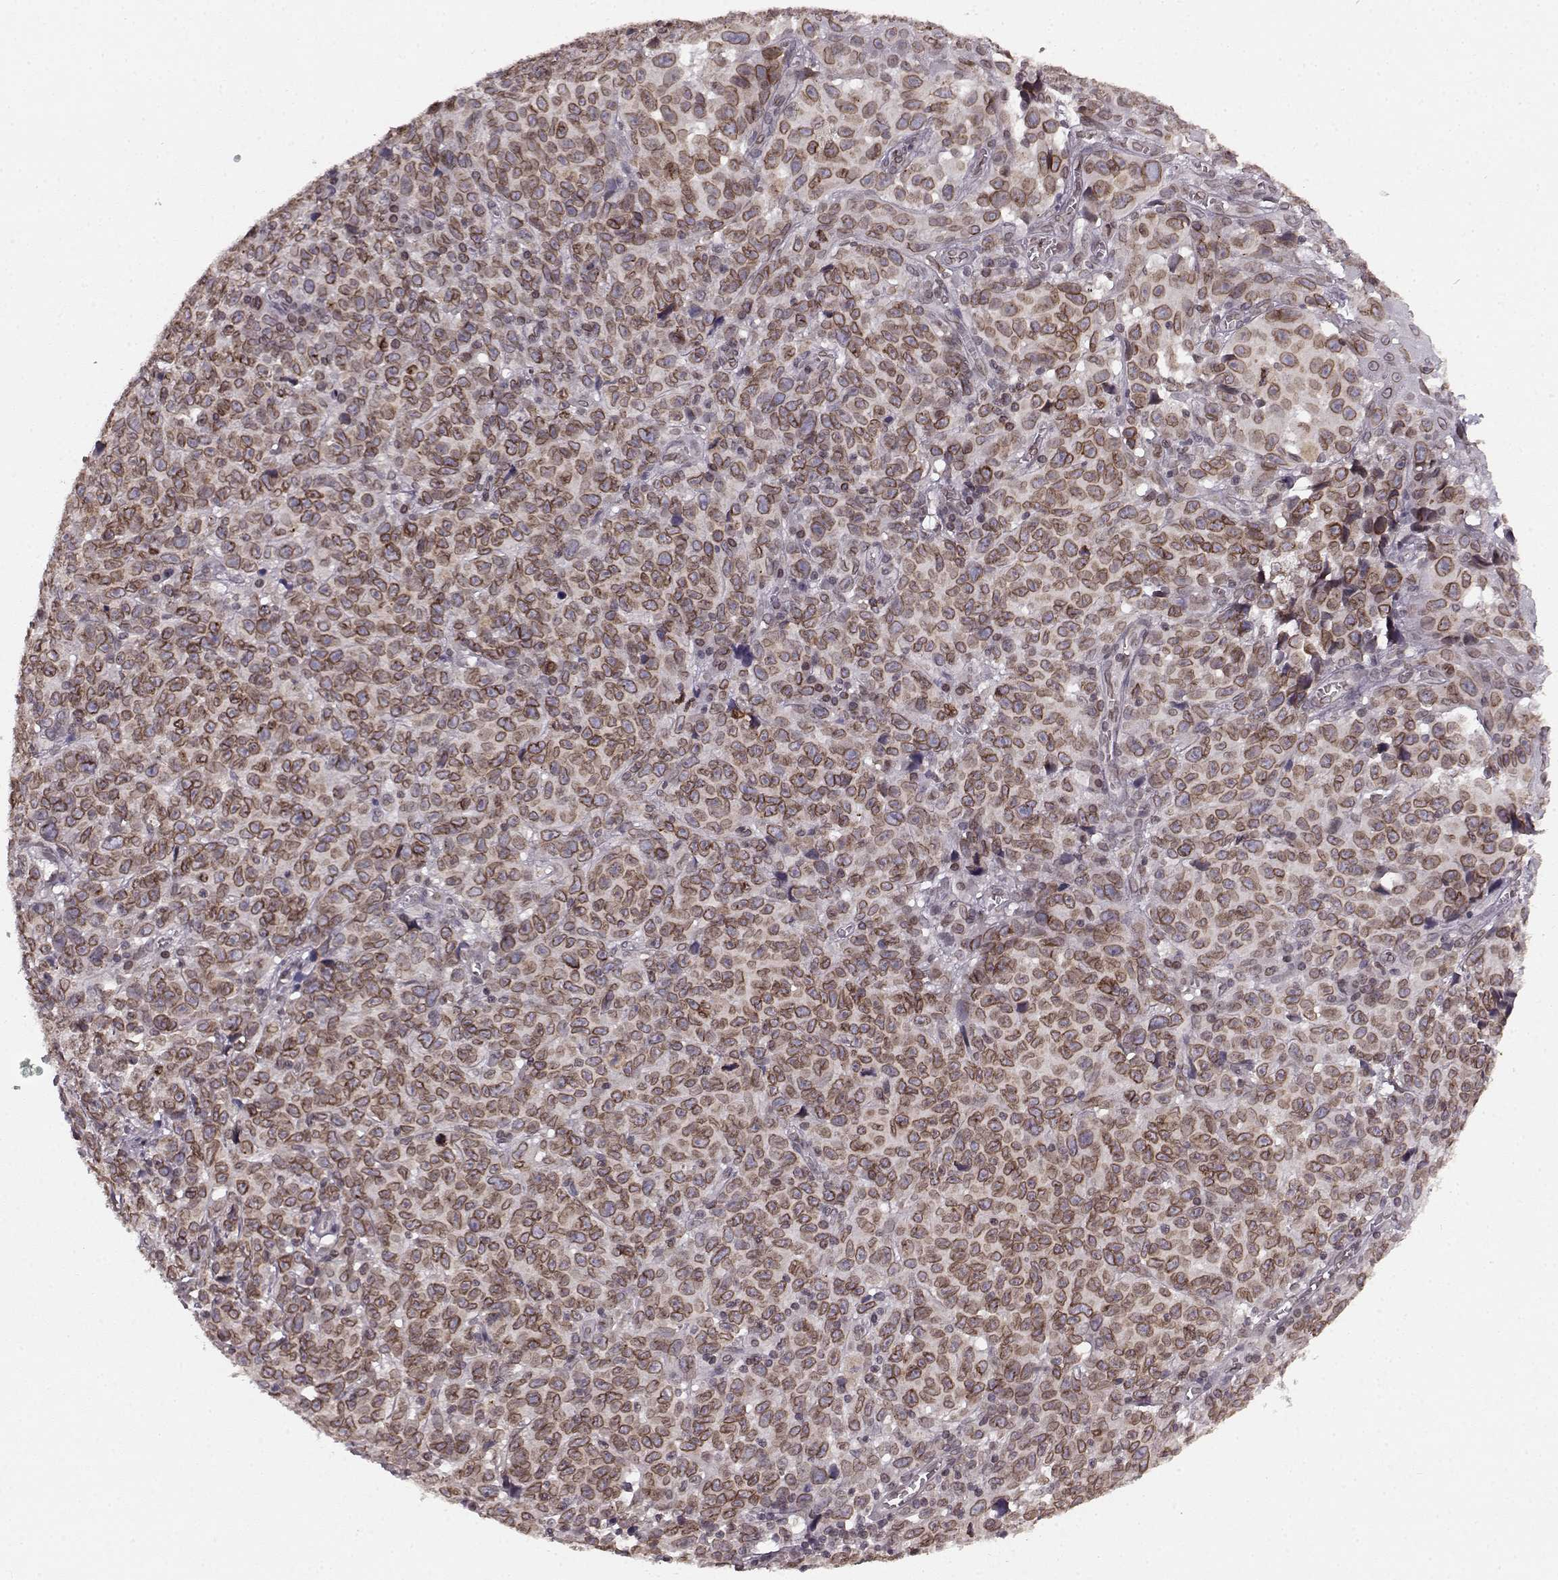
{"staining": {"intensity": "strong", "quantity": ">75%", "location": "cytoplasmic/membranous,nuclear"}, "tissue": "melanoma", "cell_type": "Tumor cells", "image_type": "cancer", "snomed": [{"axis": "morphology", "description": "Malignant melanoma, NOS"}, {"axis": "topography", "description": "Vulva, labia, clitoris and Bartholin´s gland, NO"}], "caption": "Malignant melanoma tissue demonstrates strong cytoplasmic/membranous and nuclear positivity in approximately >75% of tumor cells The staining was performed using DAB to visualize the protein expression in brown, while the nuclei were stained in blue with hematoxylin (Magnification: 20x).", "gene": "DCAF12", "patient": {"sex": "female", "age": 75}}